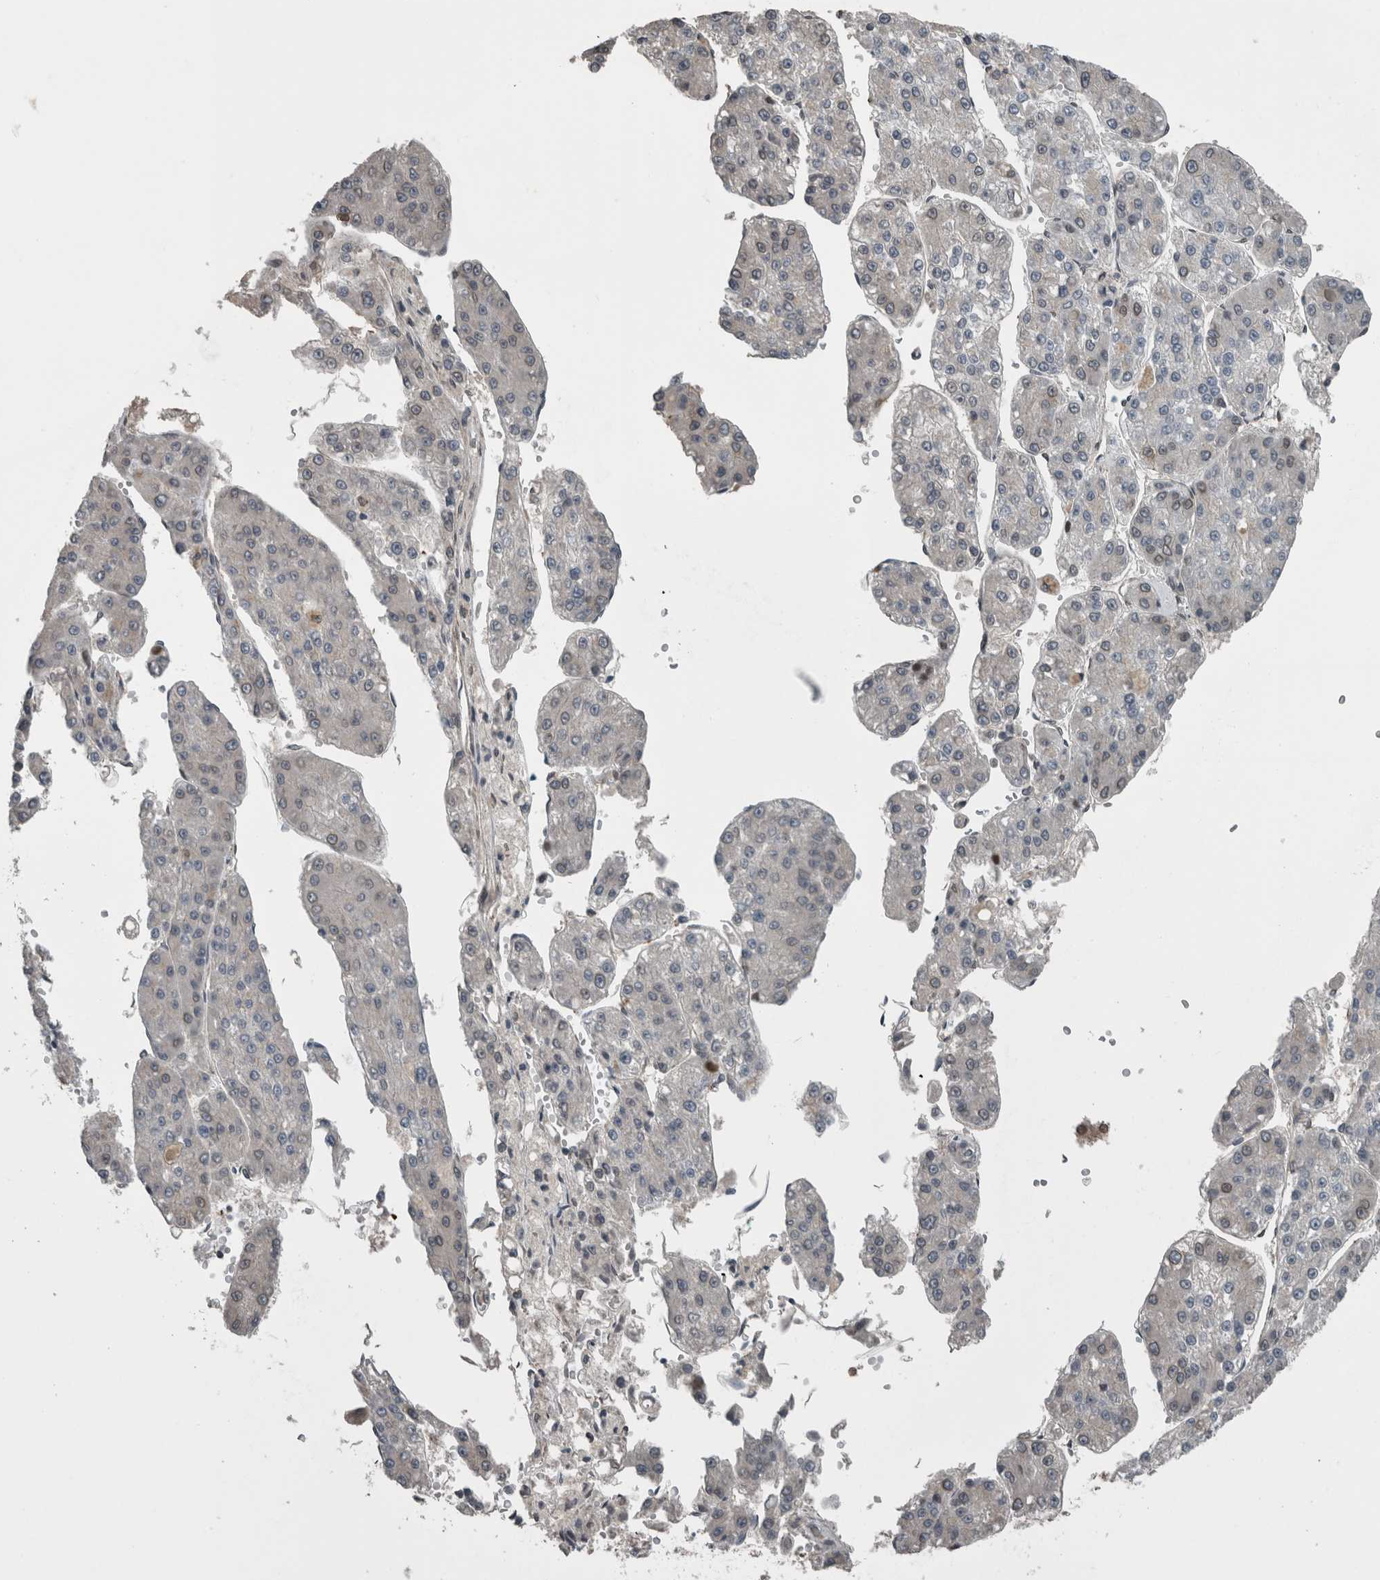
{"staining": {"intensity": "moderate", "quantity": "<25%", "location": "cytoplasmic/membranous,nuclear"}, "tissue": "liver cancer", "cell_type": "Tumor cells", "image_type": "cancer", "snomed": [{"axis": "morphology", "description": "Carcinoma, Hepatocellular, NOS"}, {"axis": "topography", "description": "Liver"}], "caption": "The histopathology image exhibits a brown stain indicating the presence of a protein in the cytoplasmic/membranous and nuclear of tumor cells in liver cancer.", "gene": "RANBP2", "patient": {"sex": "female", "age": 73}}